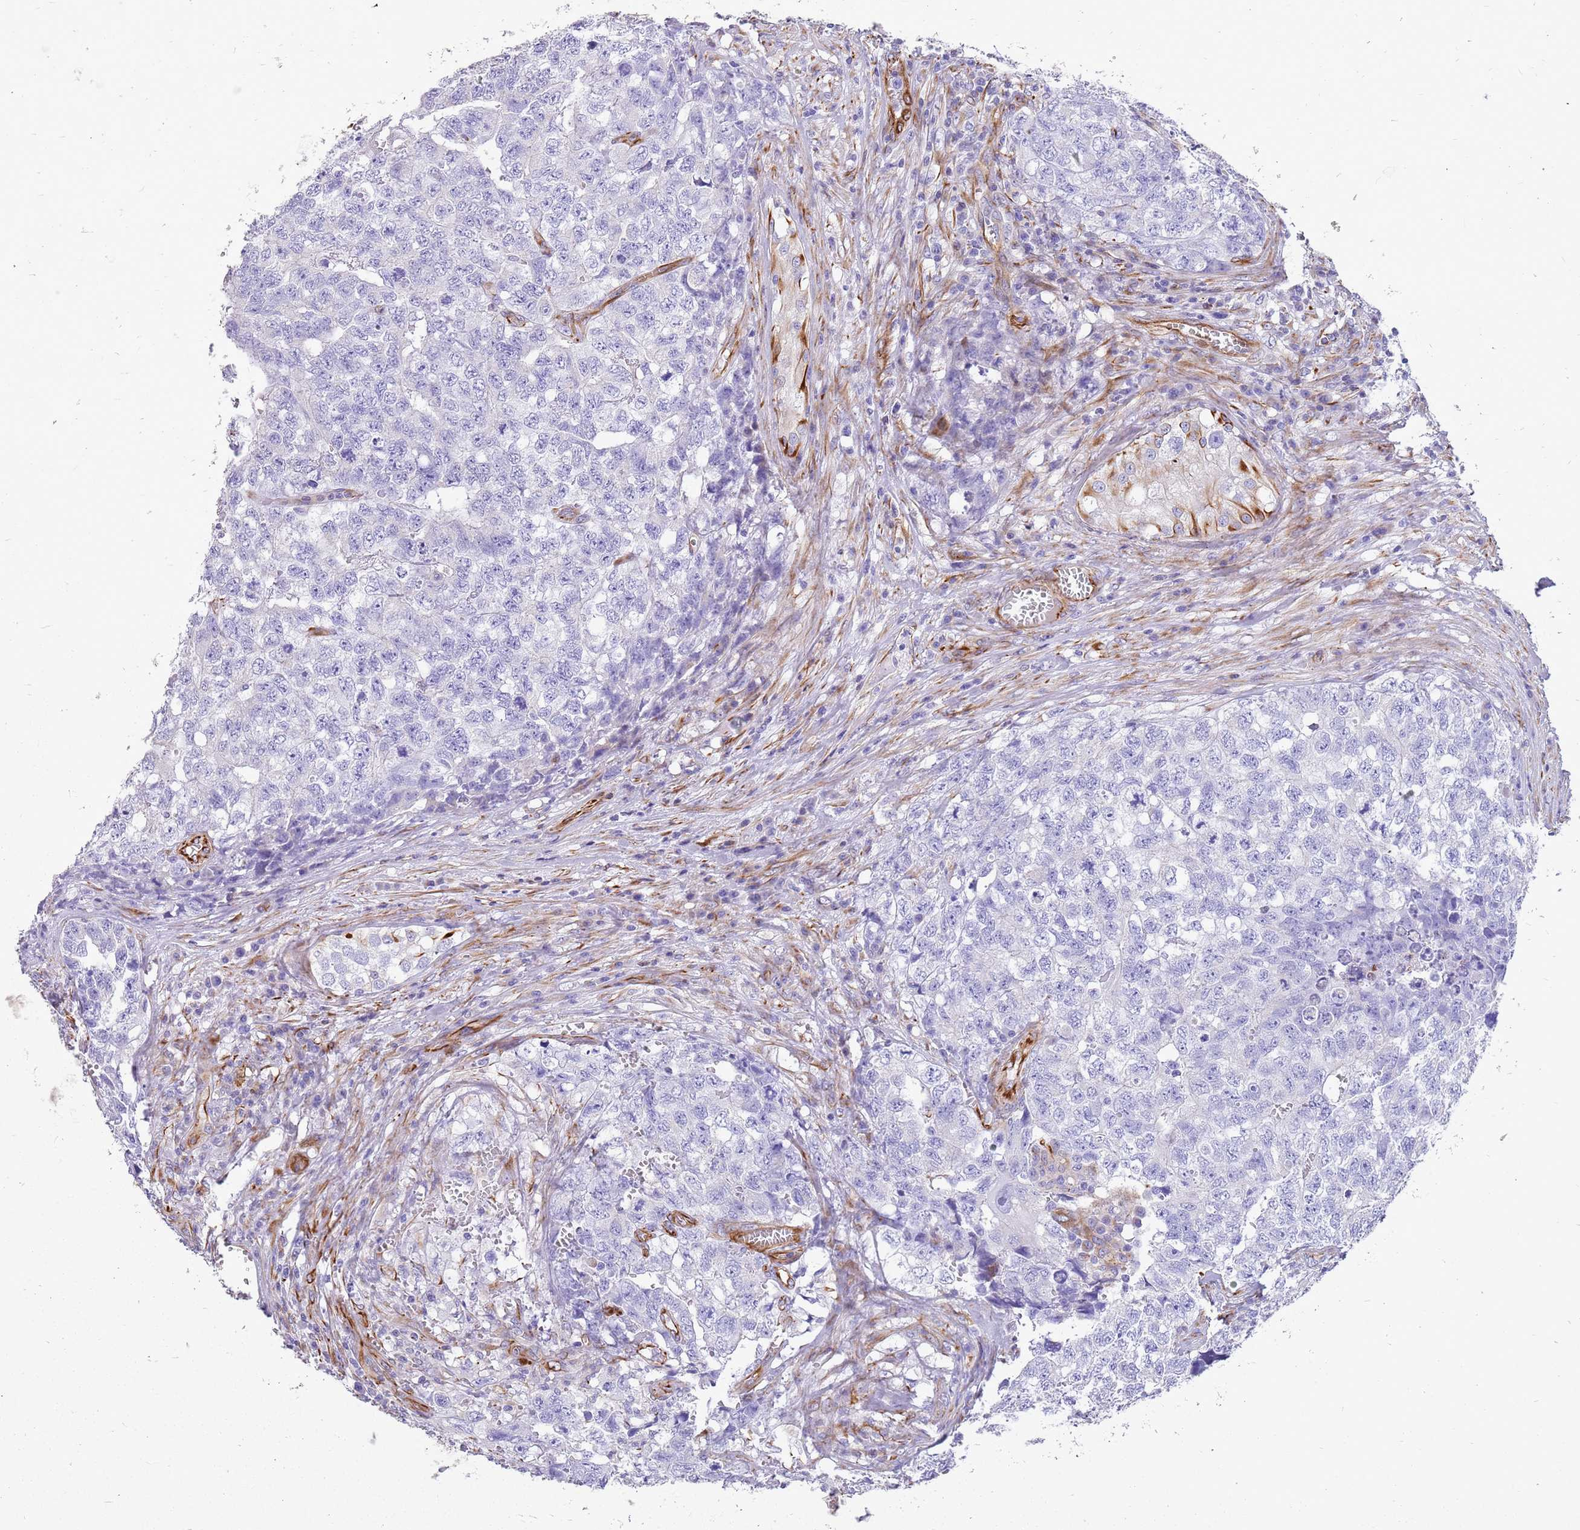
{"staining": {"intensity": "negative", "quantity": "none", "location": "none"}, "tissue": "testis cancer", "cell_type": "Tumor cells", "image_type": "cancer", "snomed": [{"axis": "morphology", "description": "Carcinoma, Embryonal, NOS"}, {"axis": "topography", "description": "Testis"}], "caption": "This is a micrograph of immunohistochemistry (IHC) staining of testis cancer, which shows no positivity in tumor cells.", "gene": "ZDHHC1", "patient": {"sex": "male", "age": 31}}